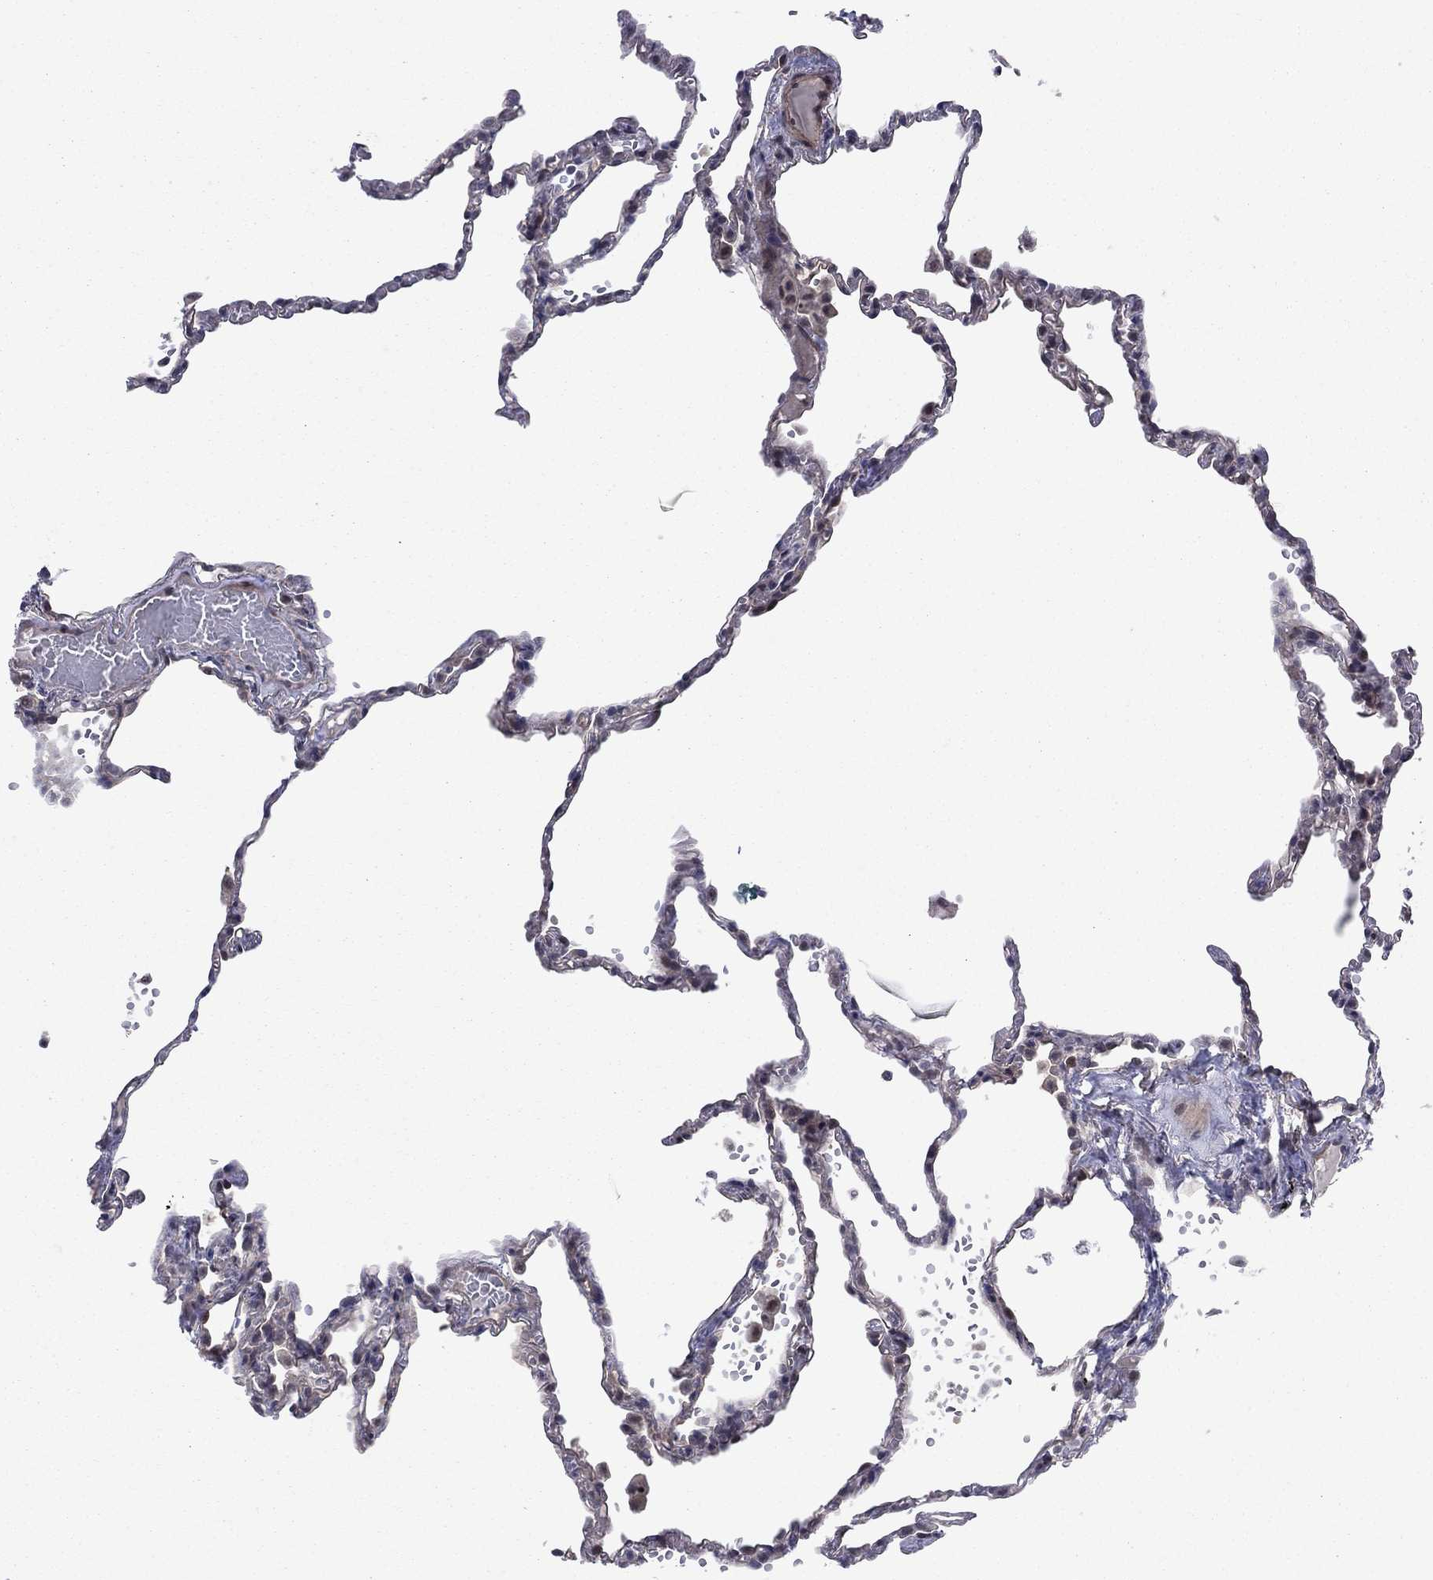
{"staining": {"intensity": "negative", "quantity": "none", "location": "none"}, "tissue": "lung", "cell_type": "Alveolar cells", "image_type": "normal", "snomed": [{"axis": "morphology", "description": "Normal tissue, NOS"}, {"axis": "topography", "description": "Lung"}], "caption": "Micrograph shows no protein staining in alveolar cells of benign lung.", "gene": "PSMC1", "patient": {"sex": "male", "age": 78}}